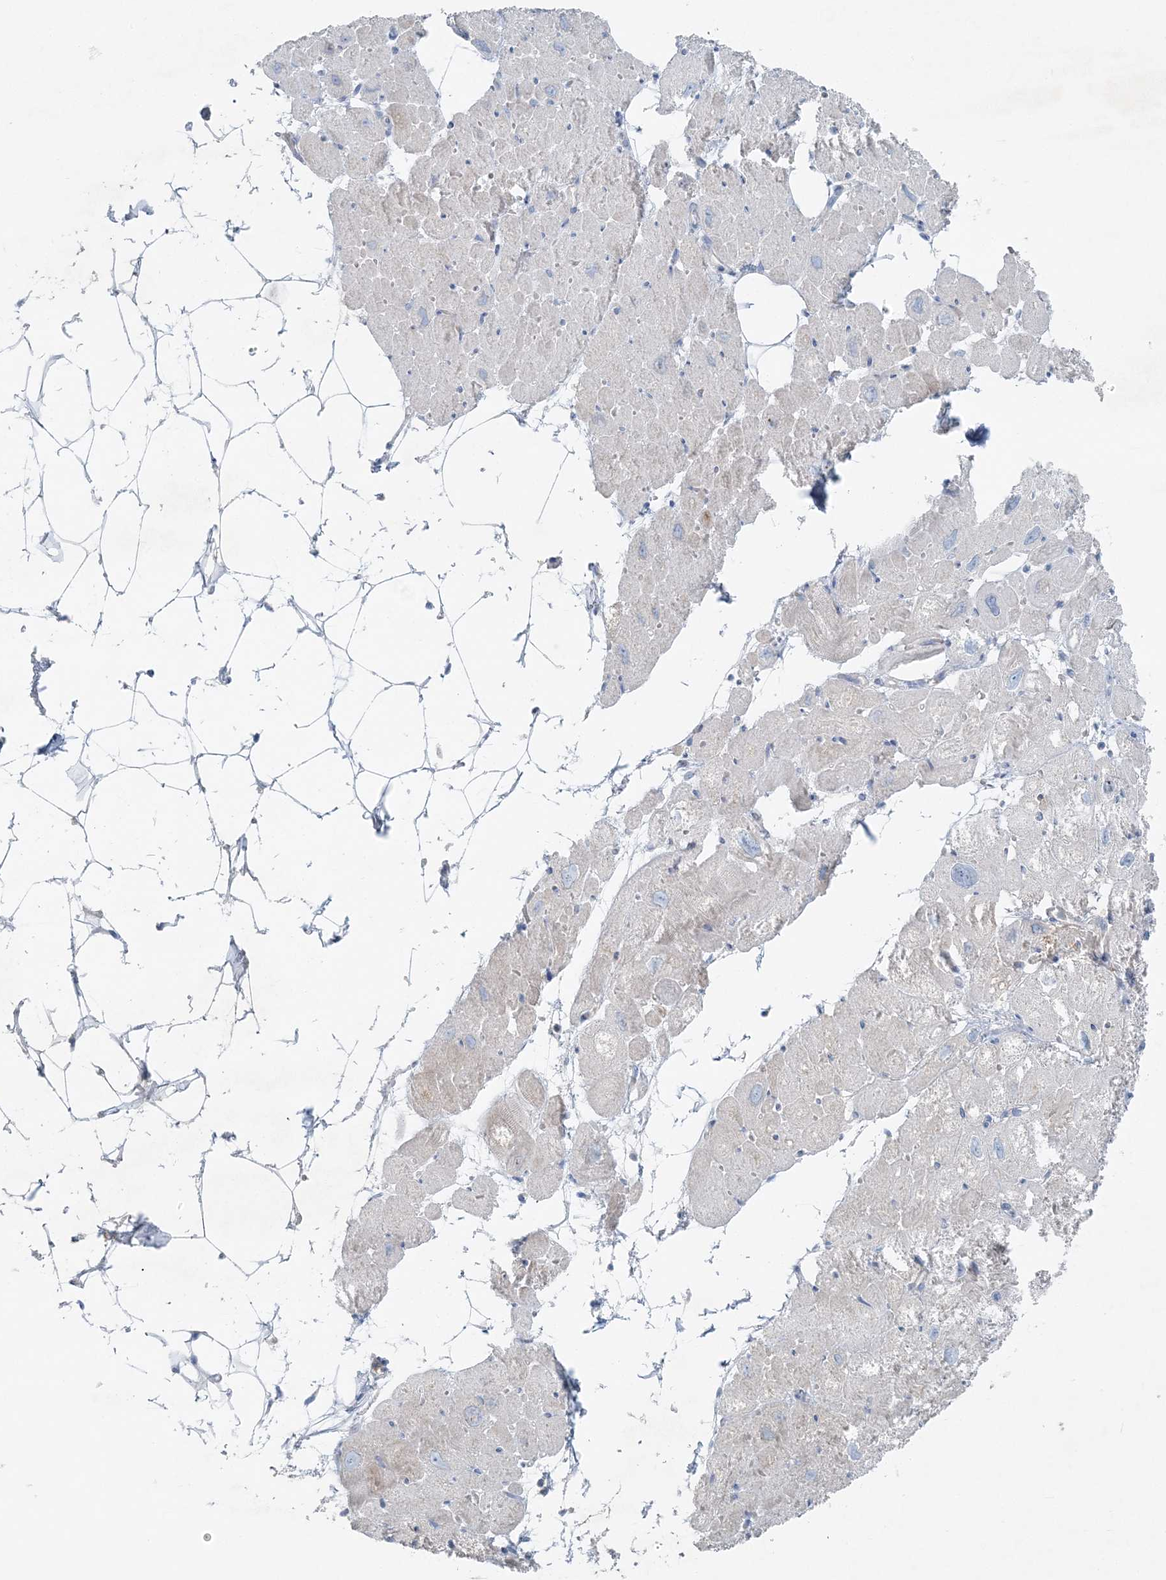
{"staining": {"intensity": "weak", "quantity": "25%-75%", "location": "cytoplasmic/membranous"}, "tissue": "heart muscle", "cell_type": "Cardiomyocytes", "image_type": "normal", "snomed": [{"axis": "morphology", "description": "Normal tissue, NOS"}, {"axis": "topography", "description": "Heart"}], "caption": "Weak cytoplasmic/membranous staining is present in about 25%-75% of cardiomyocytes in normal heart muscle. (DAB = brown stain, brightfield microscopy at high magnification).", "gene": "ATP11A", "patient": {"sex": "male", "age": 50}}